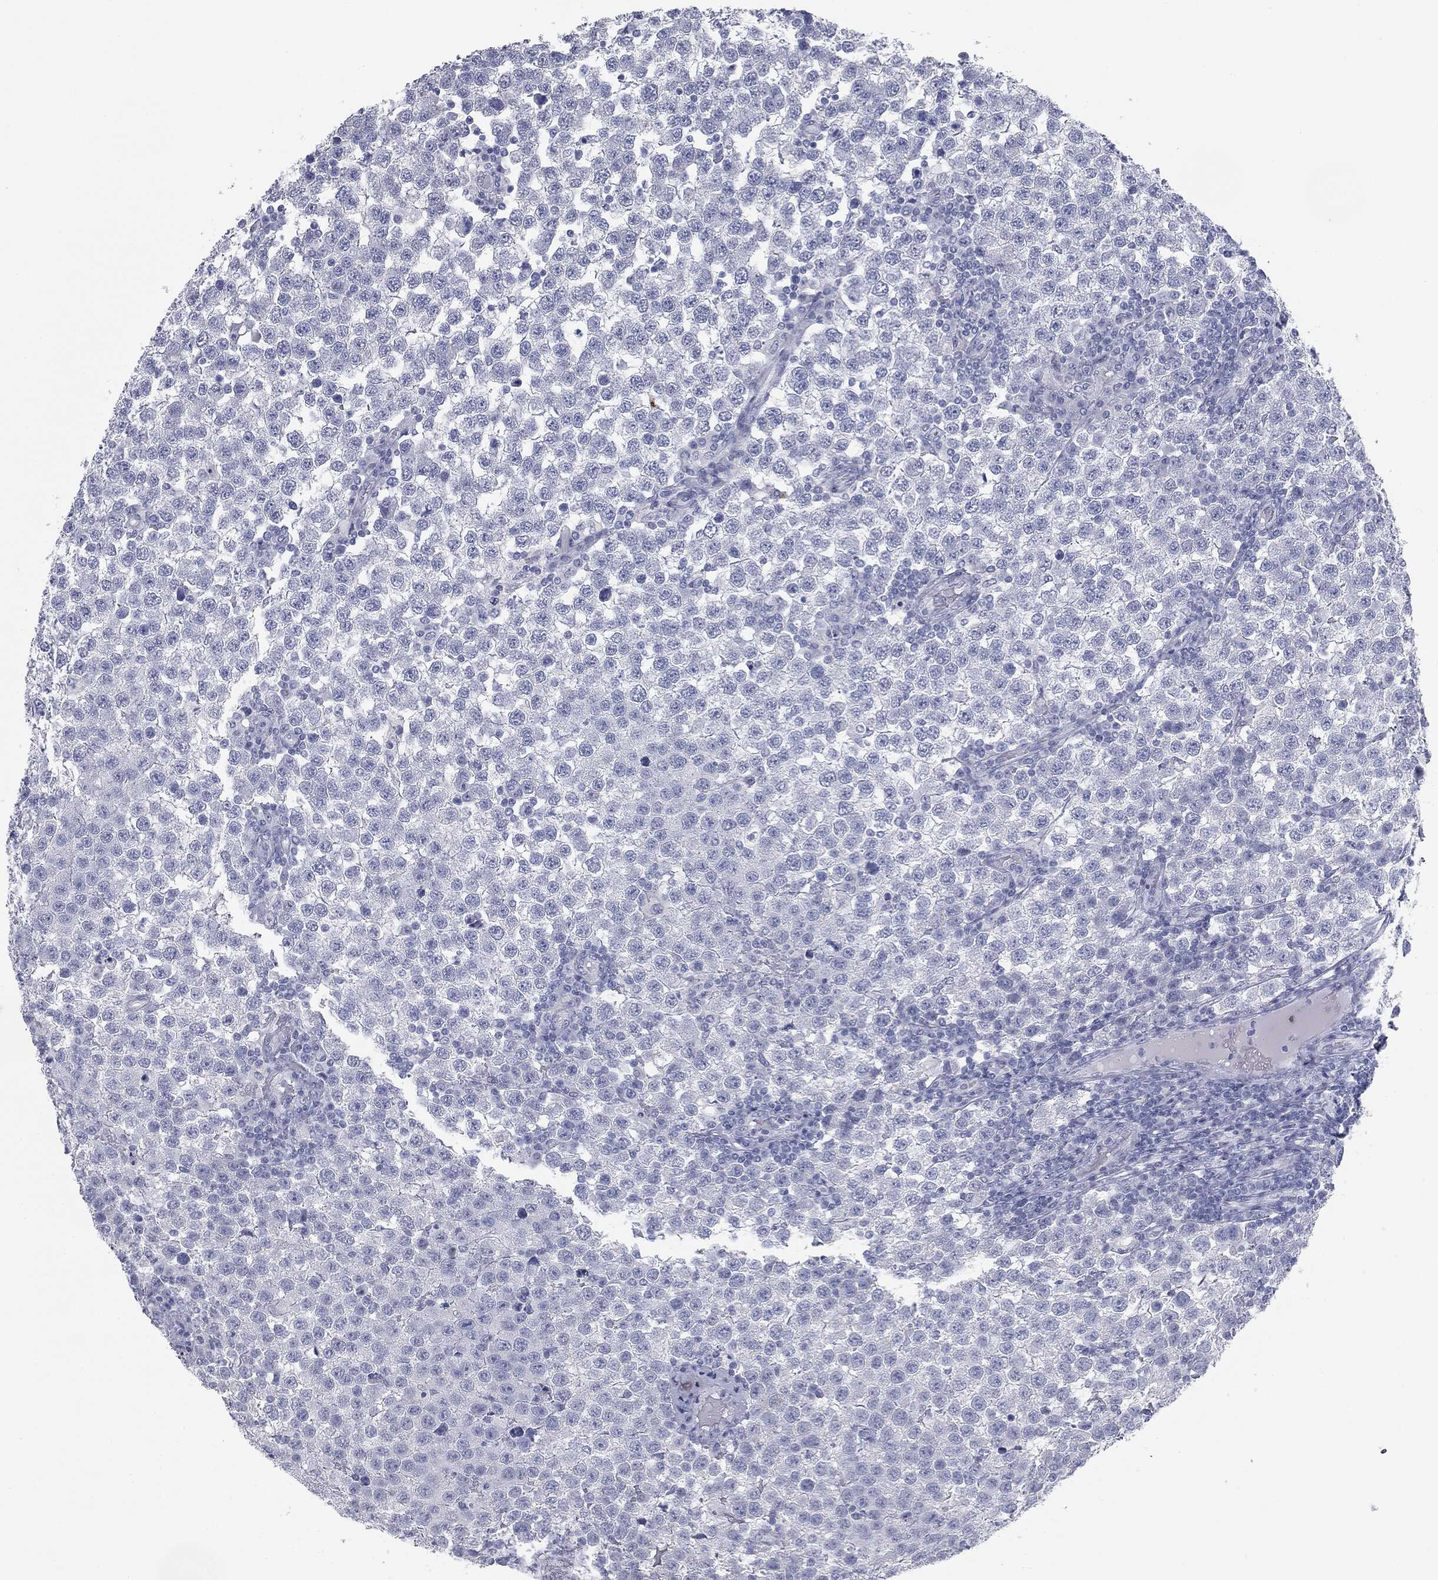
{"staining": {"intensity": "negative", "quantity": "none", "location": "none"}, "tissue": "testis cancer", "cell_type": "Tumor cells", "image_type": "cancer", "snomed": [{"axis": "morphology", "description": "Seminoma, NOS"}, {"axis": "topography", "description": "Testis"}], "caption": "High power microscopy histopathology image of an IHC histopathology image of testis cancer, revealing no significant staining in tumor cells.", "gene": "TPO", "patient": {"sex": "male", "age": 34}}